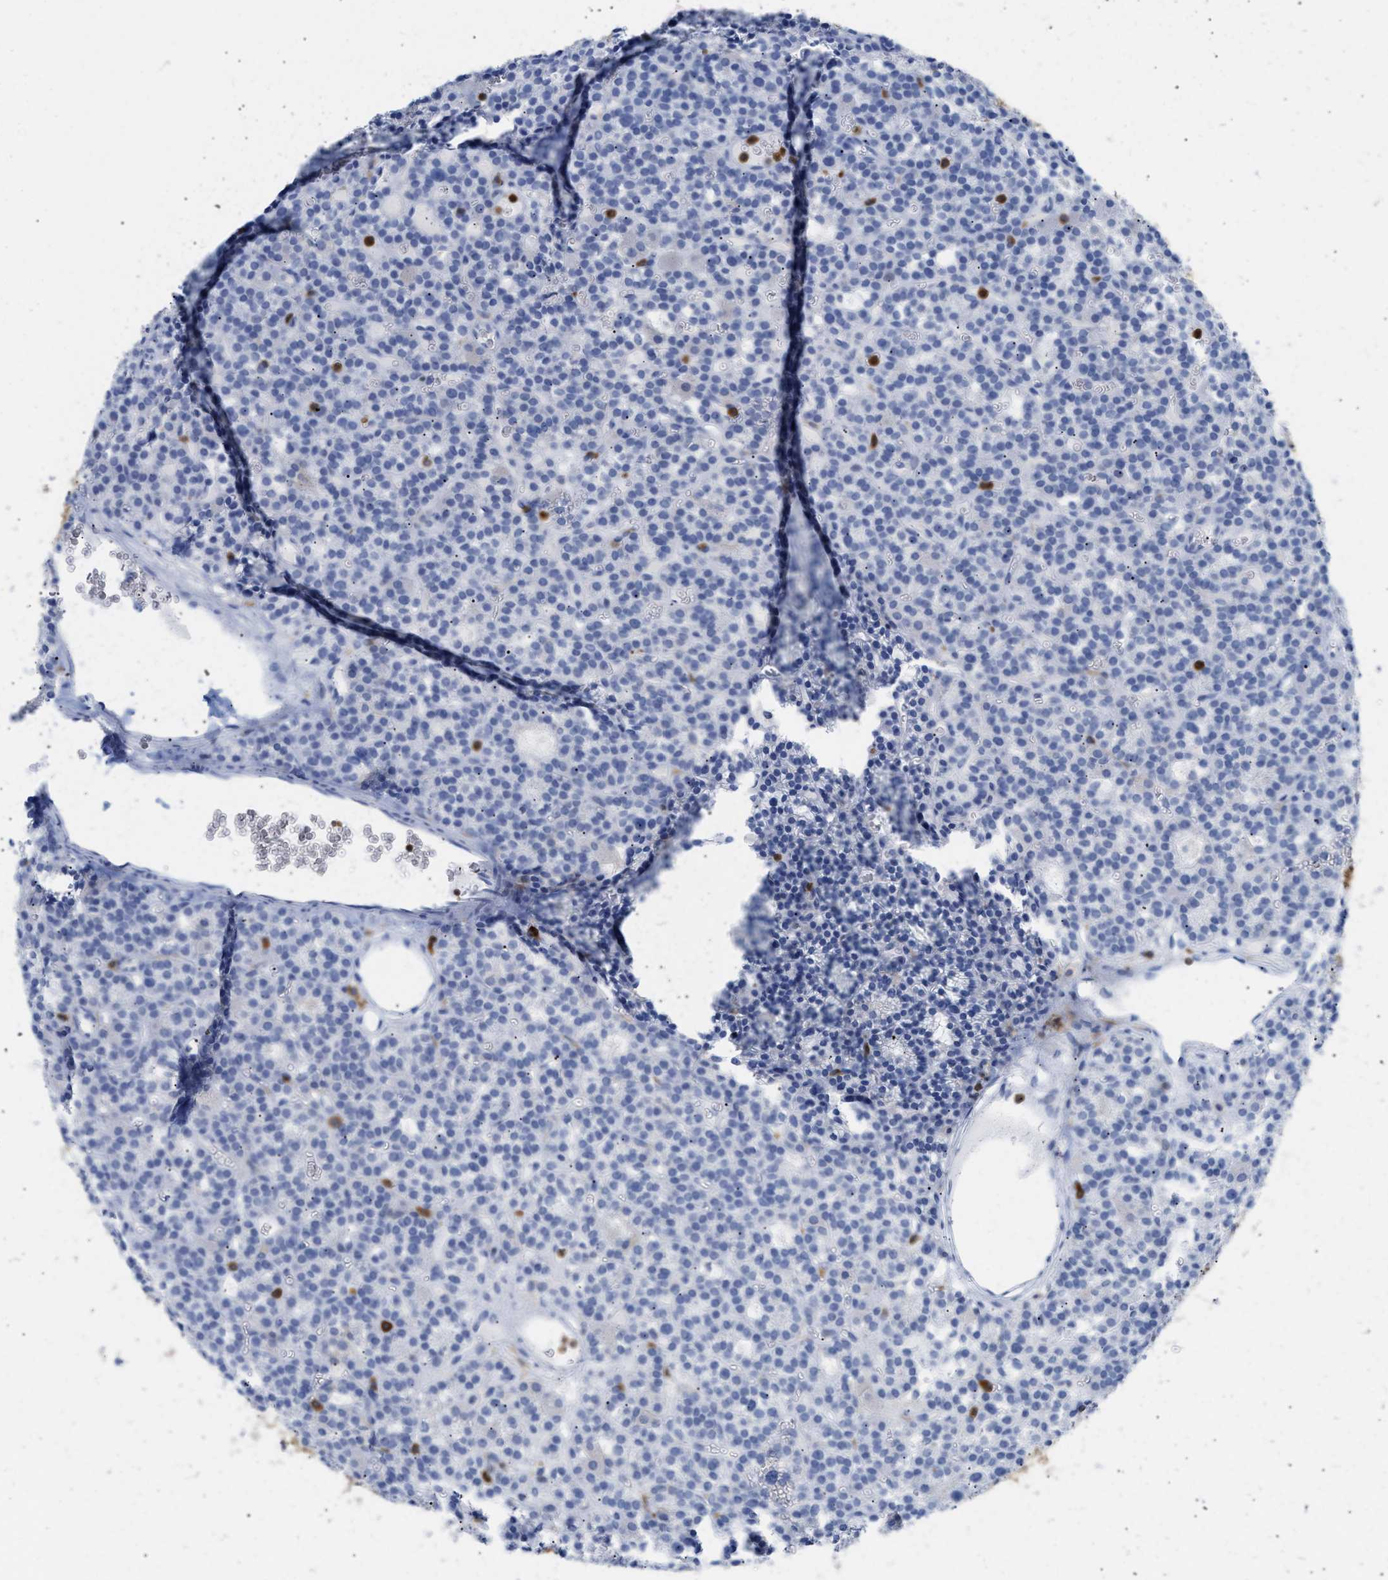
{"staining": {"intensity": "negative", "quantity": "none", "location": "none"}, "tissue": "parathyroid gland", "cell_type": "Glandular cells", "image_type": "normal", "snomed": [{"axis": "morphology", "description": "Normal tissue, NOS"}, {"axis": "morphology", "description": "Adenoma, NOS"}, {"axis": "topography", "description": "Parathyroid gland"}], "caption": "Immunohistochemistry image of benign human parathyroid gland stained for a protein (brown), which exhibits no staining in glandular cells. (DAB IHC visualized using brightfield microscopy, high magnification).", "gene": "LCP1", "patient": {"sex": "female", "age": 58}}